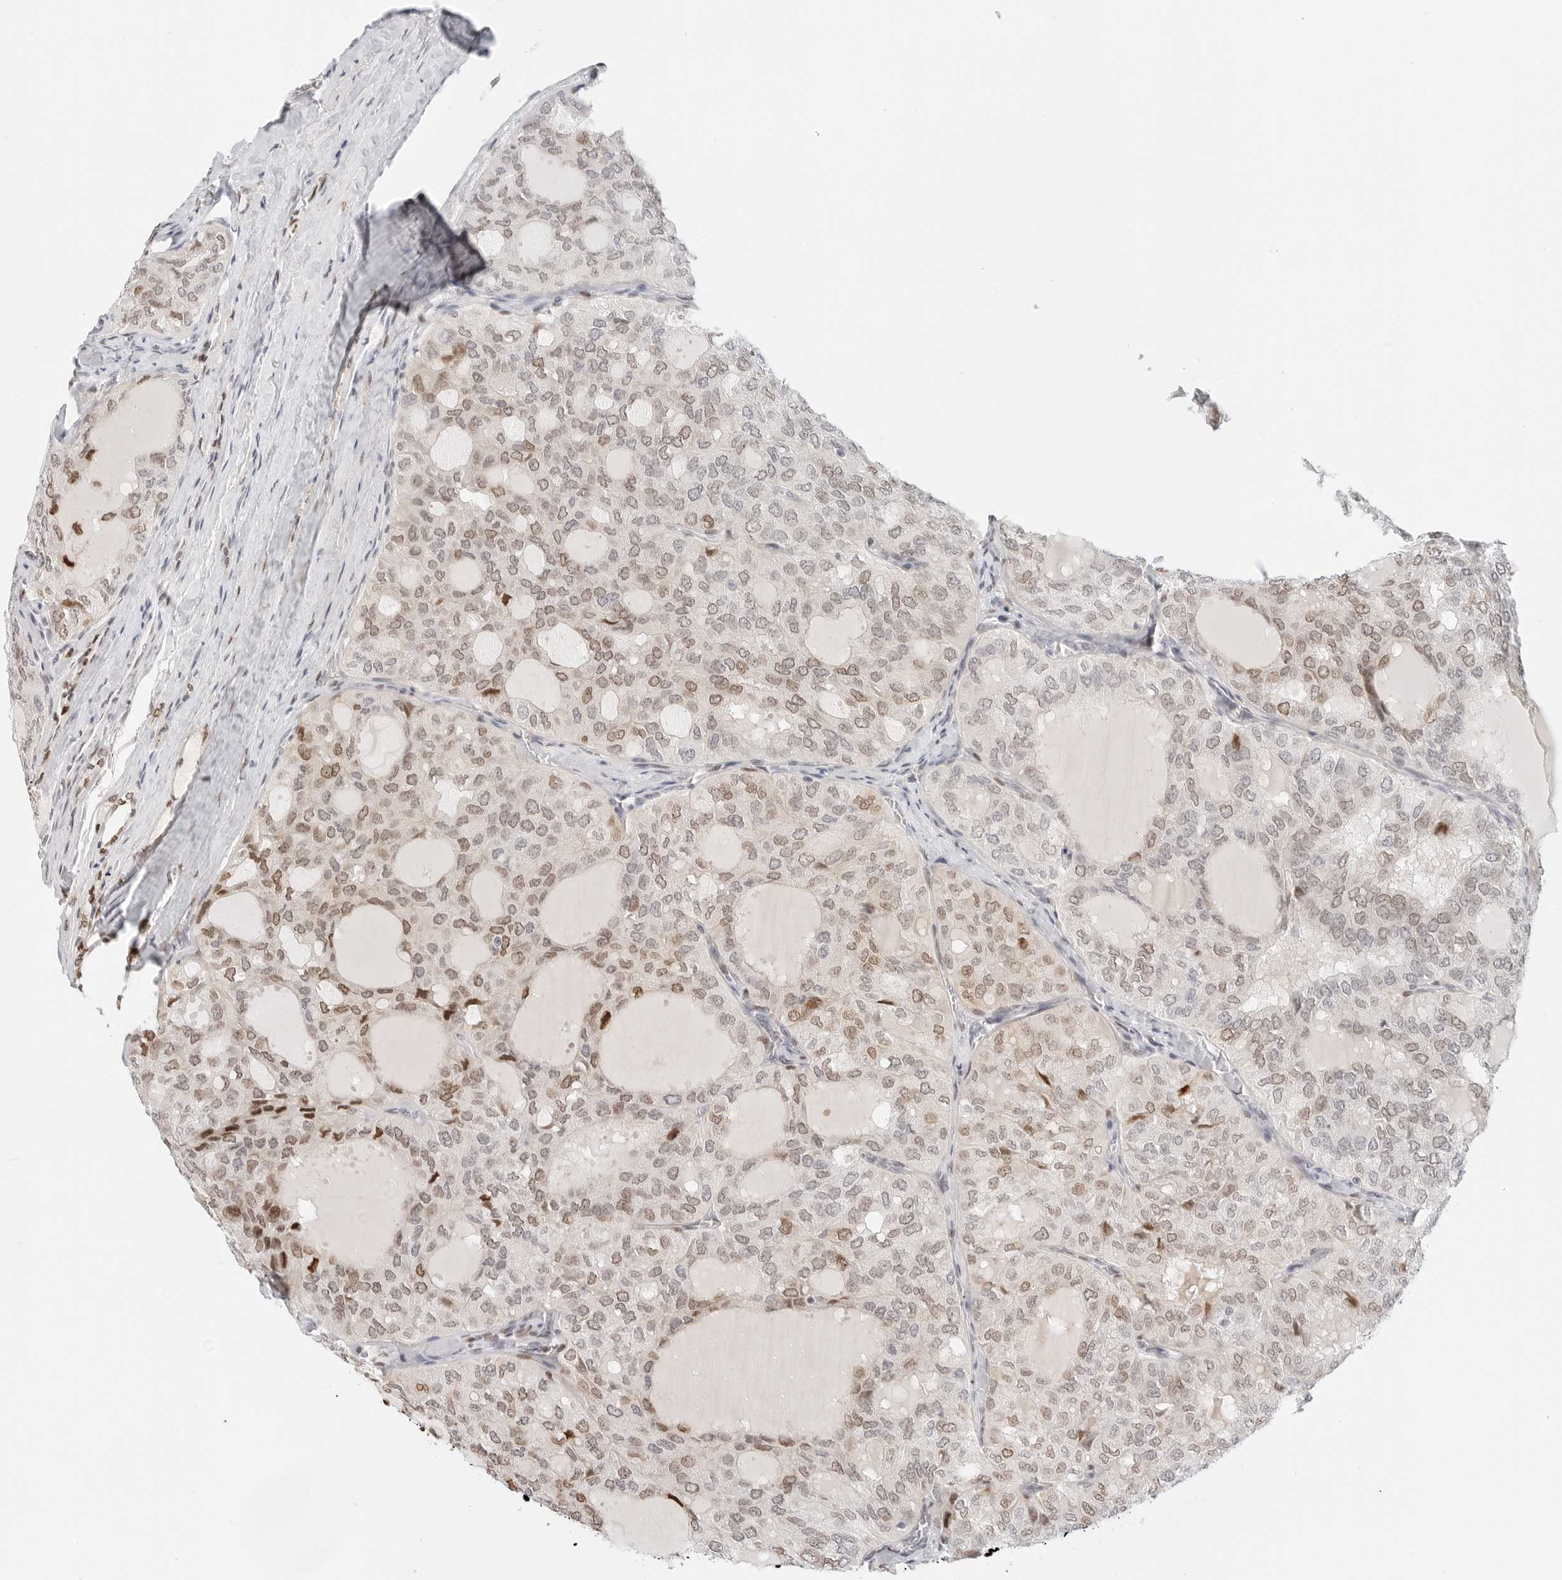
{"staining": {"intensity": "moderate", "quantity": ">75%", "location": "nuclear"}, "tissue": "thyroid cancer", "cell_type": "Tumor cells", "image_type": "cancer", "snomed": [{"axis": "morphology", "description": "Follicular adenoma carcinoma, NOS"}, {"axis": "topography", "description": "Thyroid gland"}], "caption": "Tumor cells demonstrate medium levels of moderate nuclear staining in about >75% of cells in thyroid follicular adenoma carcinoma.", "gene": "SPIDR", "patient": {"sex": "male", "age": 75}}